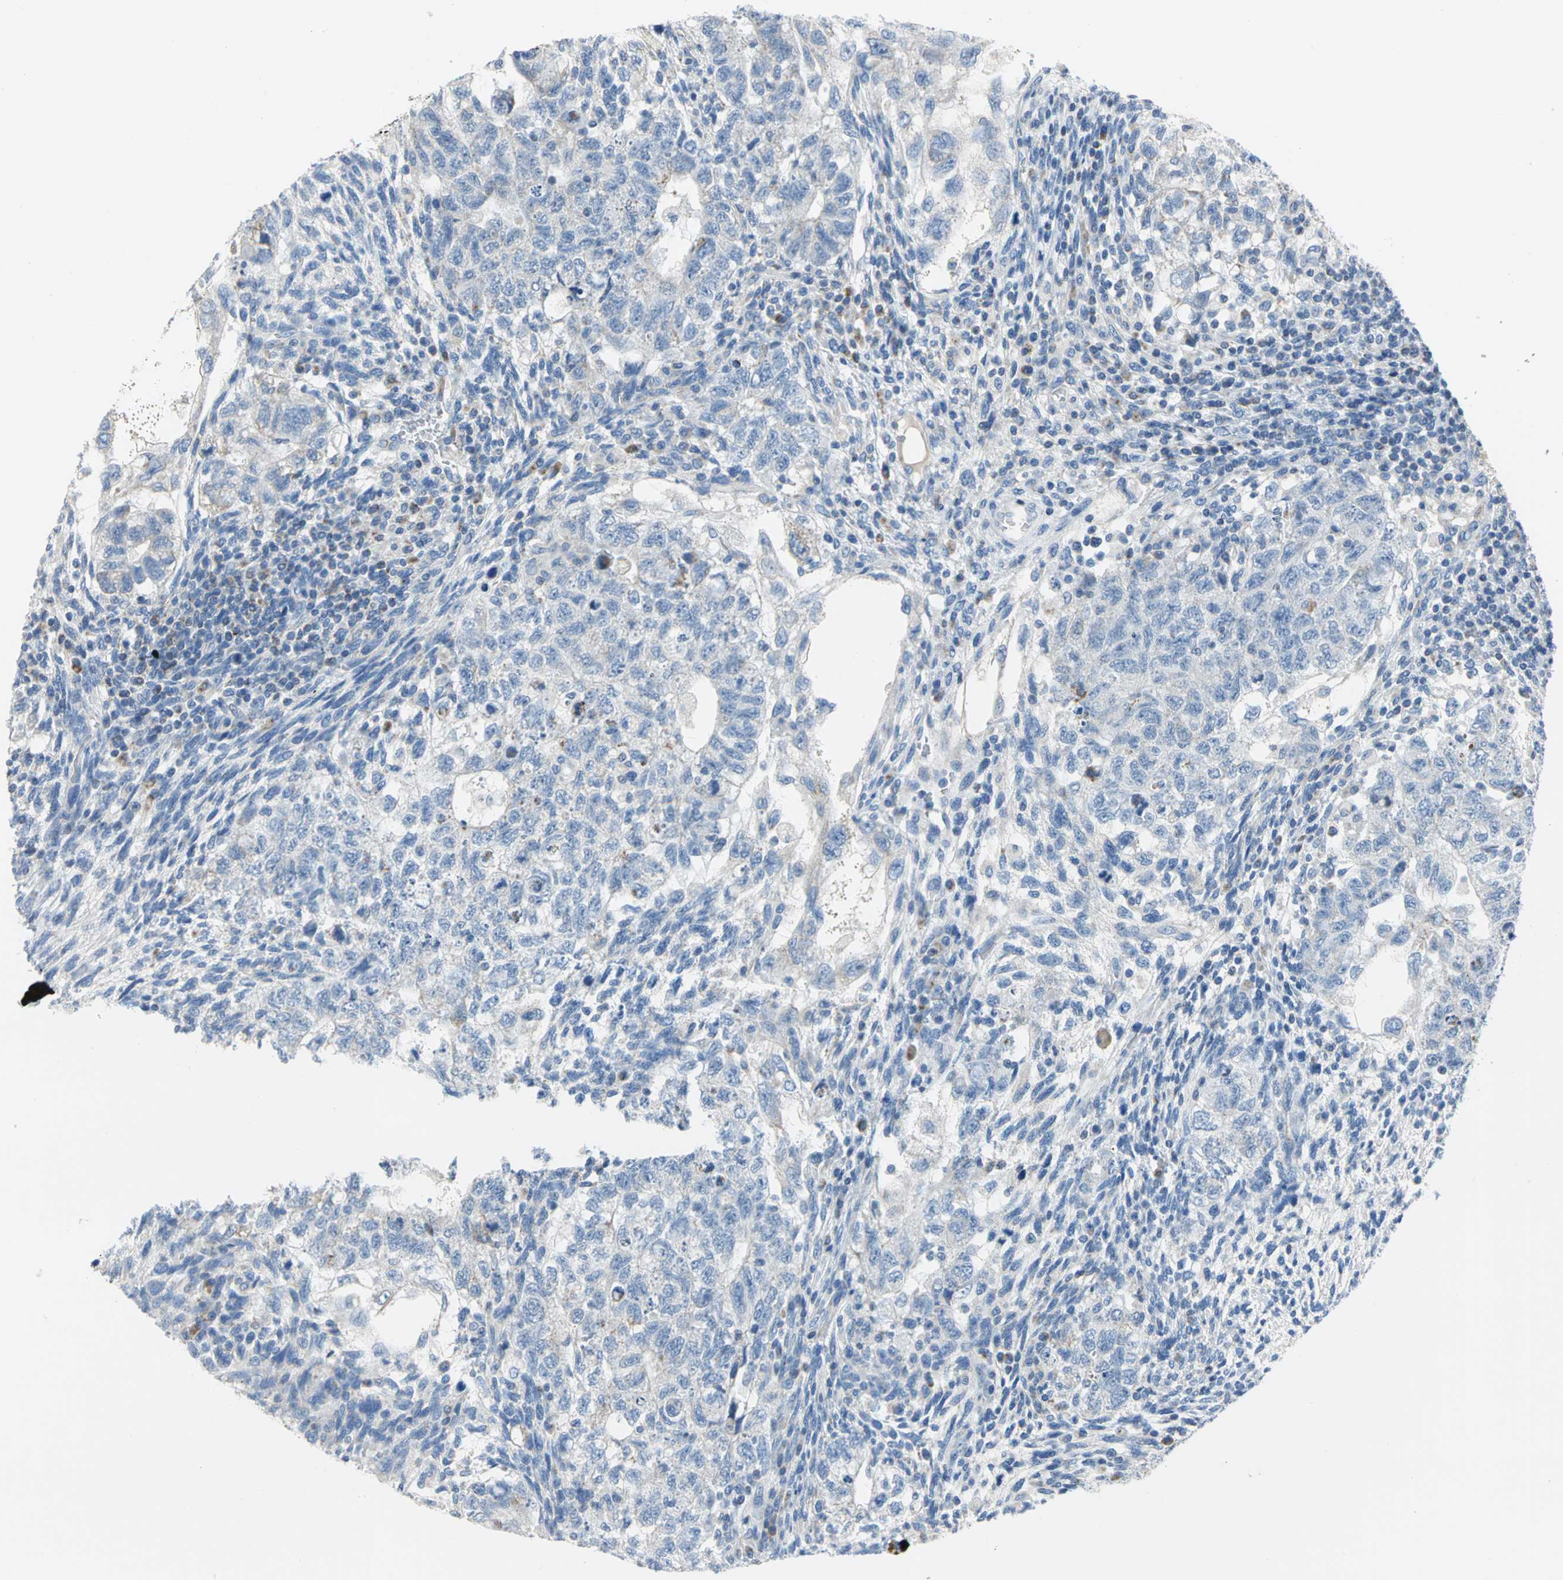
{"staining": {"intensity": "negative", "quantity": "none", "location": "none"}, "tissue": "testis cancer", "cell_type": "Tumor cells", "image_type": "cancer", "snomed": [{"axis": "morphology", "description": "Normal tissue, NOS"}, {"axis": "morphology", "description": "Carcinoma, Embryonal, NOS"}, {"axis": "topography", "description": "Testis"}], "caption": "This is a photomicrograph of immunohistochemistry staining of embryonal carcinoma (testis), which shows no expression in tumor cells.", "gene": "ALOX15", "patient": {"sex": "male", "age": 36}}